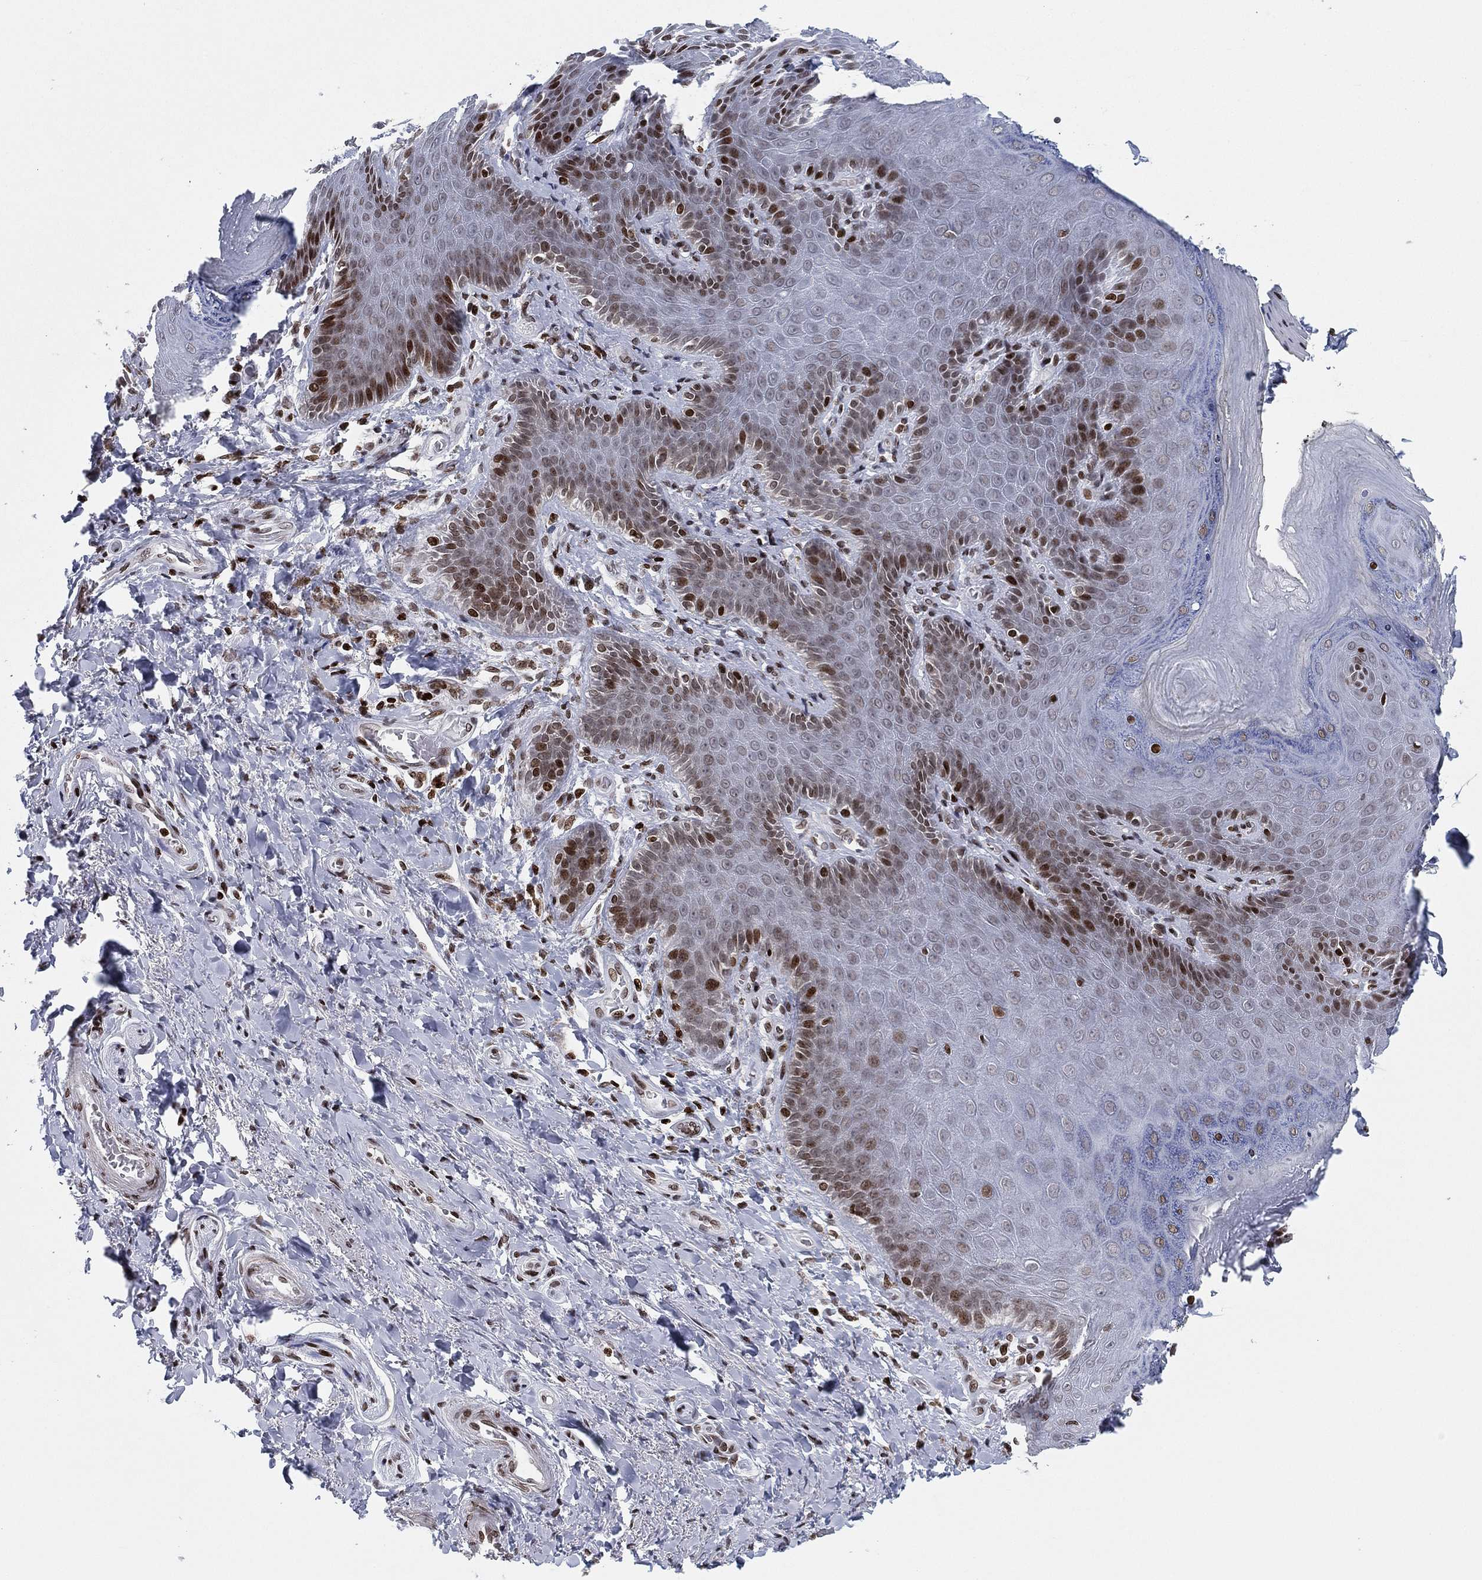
{"staining": {"intensity": "negative", "quantity": "none", "location": "none"}, "tissue": "adipose tissue", "cell_type": "Adipocytes", "image_type": "normal", "snomed": [{"axis": "morphology", "description": "Normal tissue, NOS"}, {"axis": "topography", "description": "Anal"}, {"axis": "topography", "description": "Peripheral nerve tissue"}], "caption": "This is an IHC micrograph of unremarkable human adipose tissue. There is no expression in adipocytes.", "gene": "MFSD14A", "patient": {"sex": "male", "age": 53}}